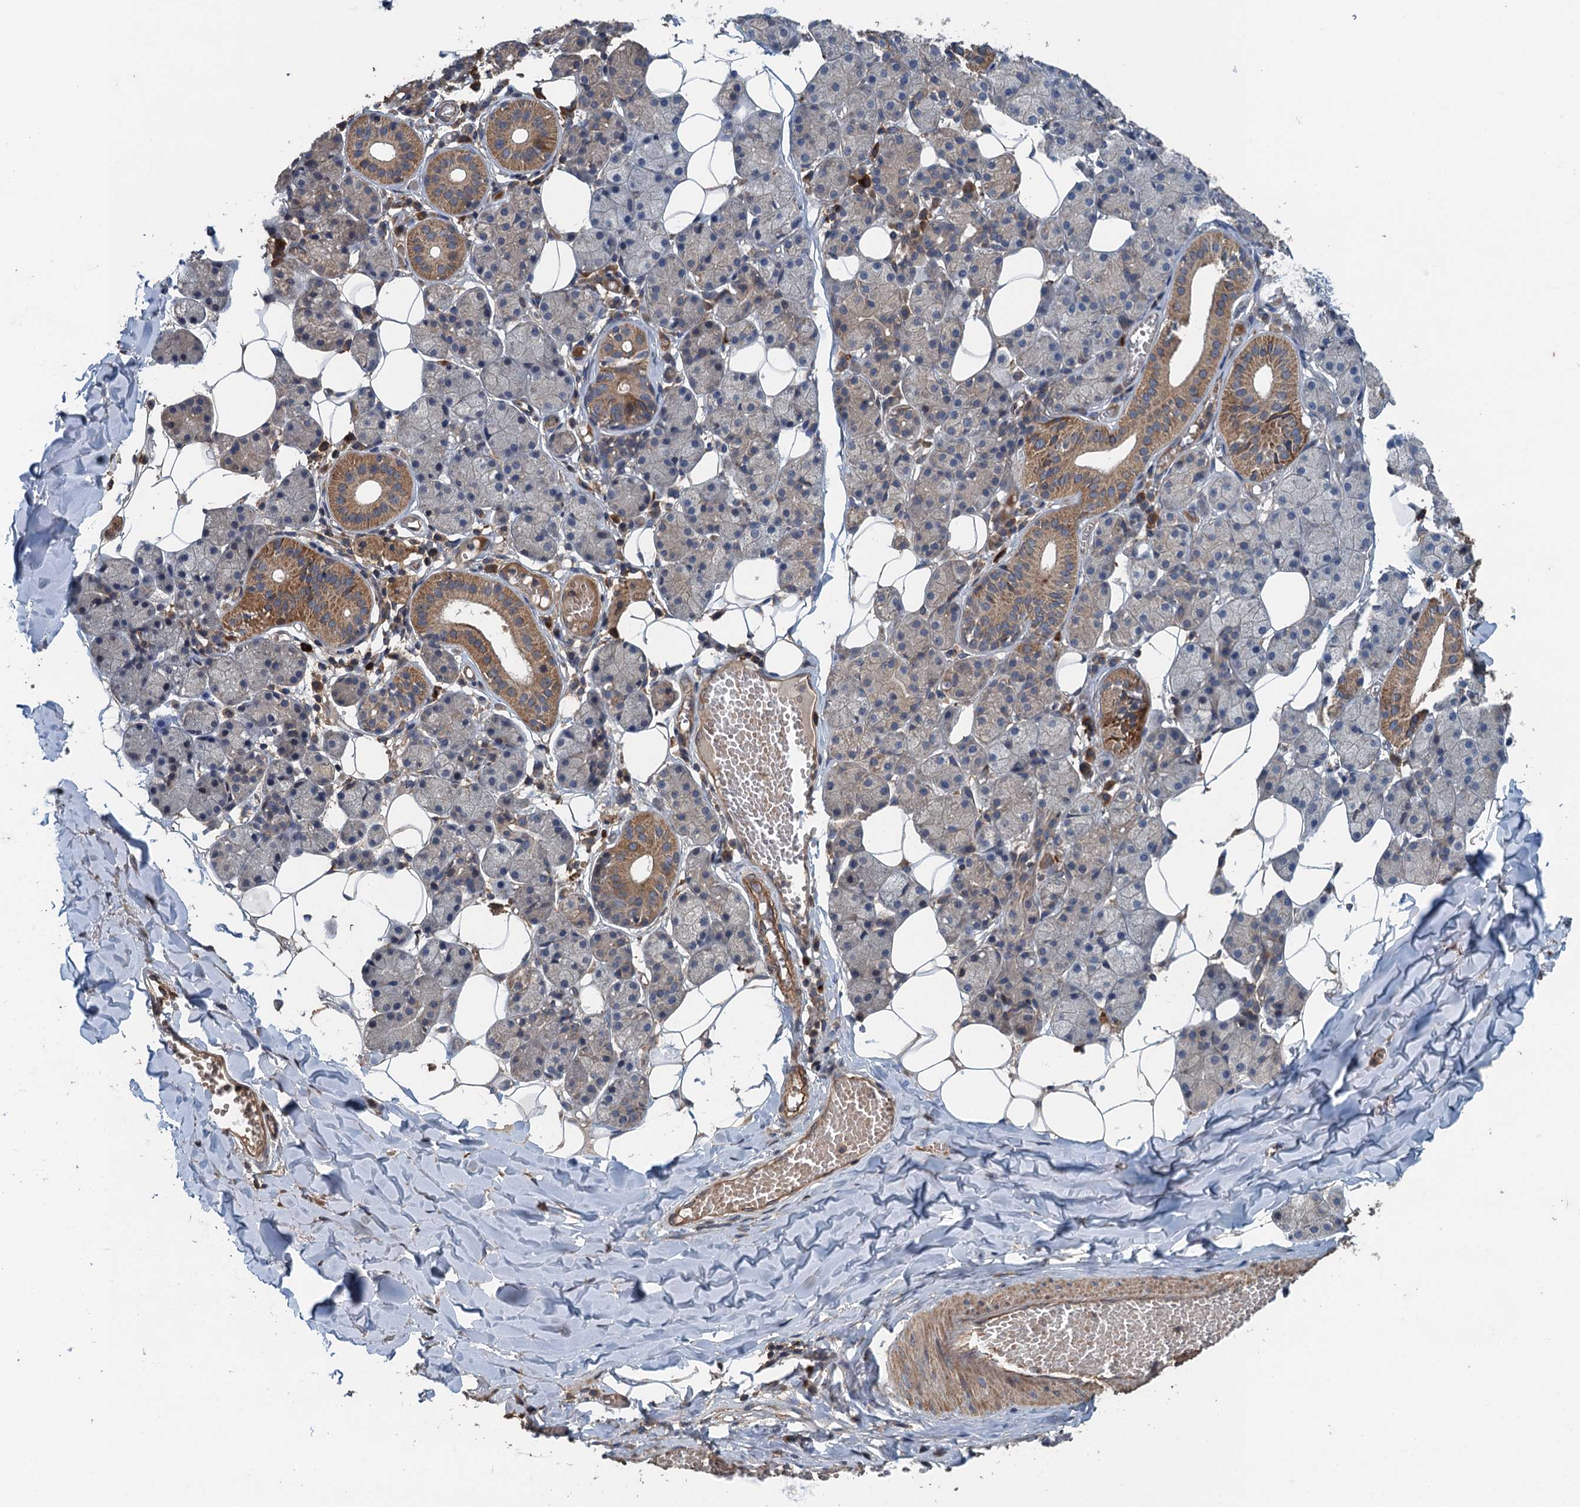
{"staining": {"intensity": "moderate", "quantity": "25%-75%", "location": "cytoplasmic/membranous"}, "tissue": "salivary gland", "cell_type": "Glandular cells", "image_type": "normal", "snomed": [{"axis": "morphology", "description": "Normal tissue, NOS"}, {"axis": "topography", "description": "Salivary gland"}], "caption": "Immunohistochemical staining of unremarkable human salivary gland shows 25%-75% levels of moderate cytoplasmic/membranous protein expression in about 25%-75% of glandular cells.", "gene": "BORCS5", "patient": {"sex": "female", "age": 33}}